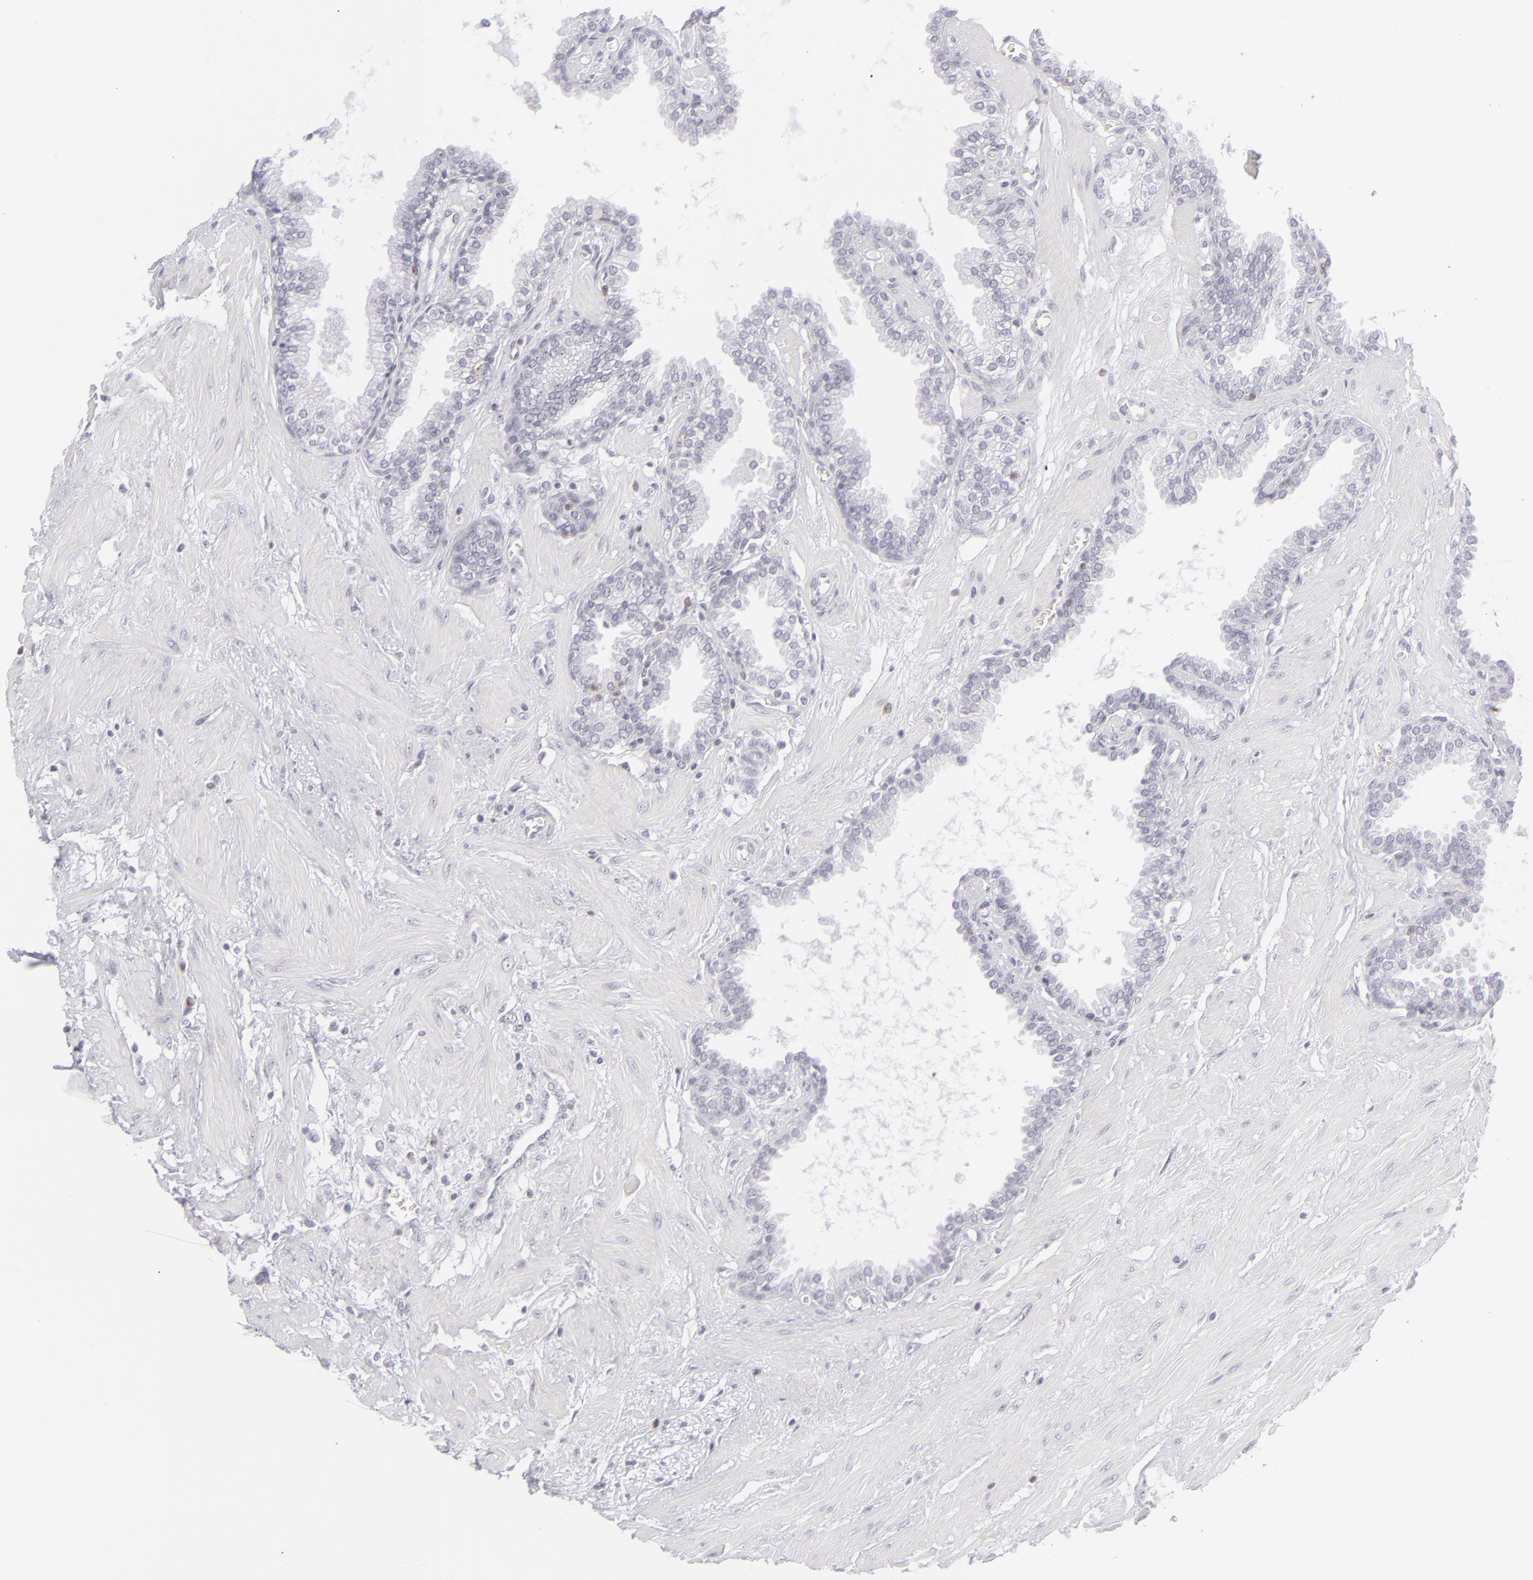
{"staining": {"intensity": "negative", "quantity": "none", "location": "none"}, "tissue": "prostate", "cell_type": "Glandular cells", "image_type": "normal", "snomed": [{"axis": "morphology", "description": "Normal tissue, NOS"}, {"axis": "topography", "description": "Prostate"}], "caption": "The immunohistochemistry (IHC) micrograph has no significant expression in glandular cells of prostate. (Brightfield microscopy of DAB (3,3'-diaminobenzidine) immunohistochemistry at high magnification).", "gene": "CD7", "patient": {"sex": "male", "age": 64}}